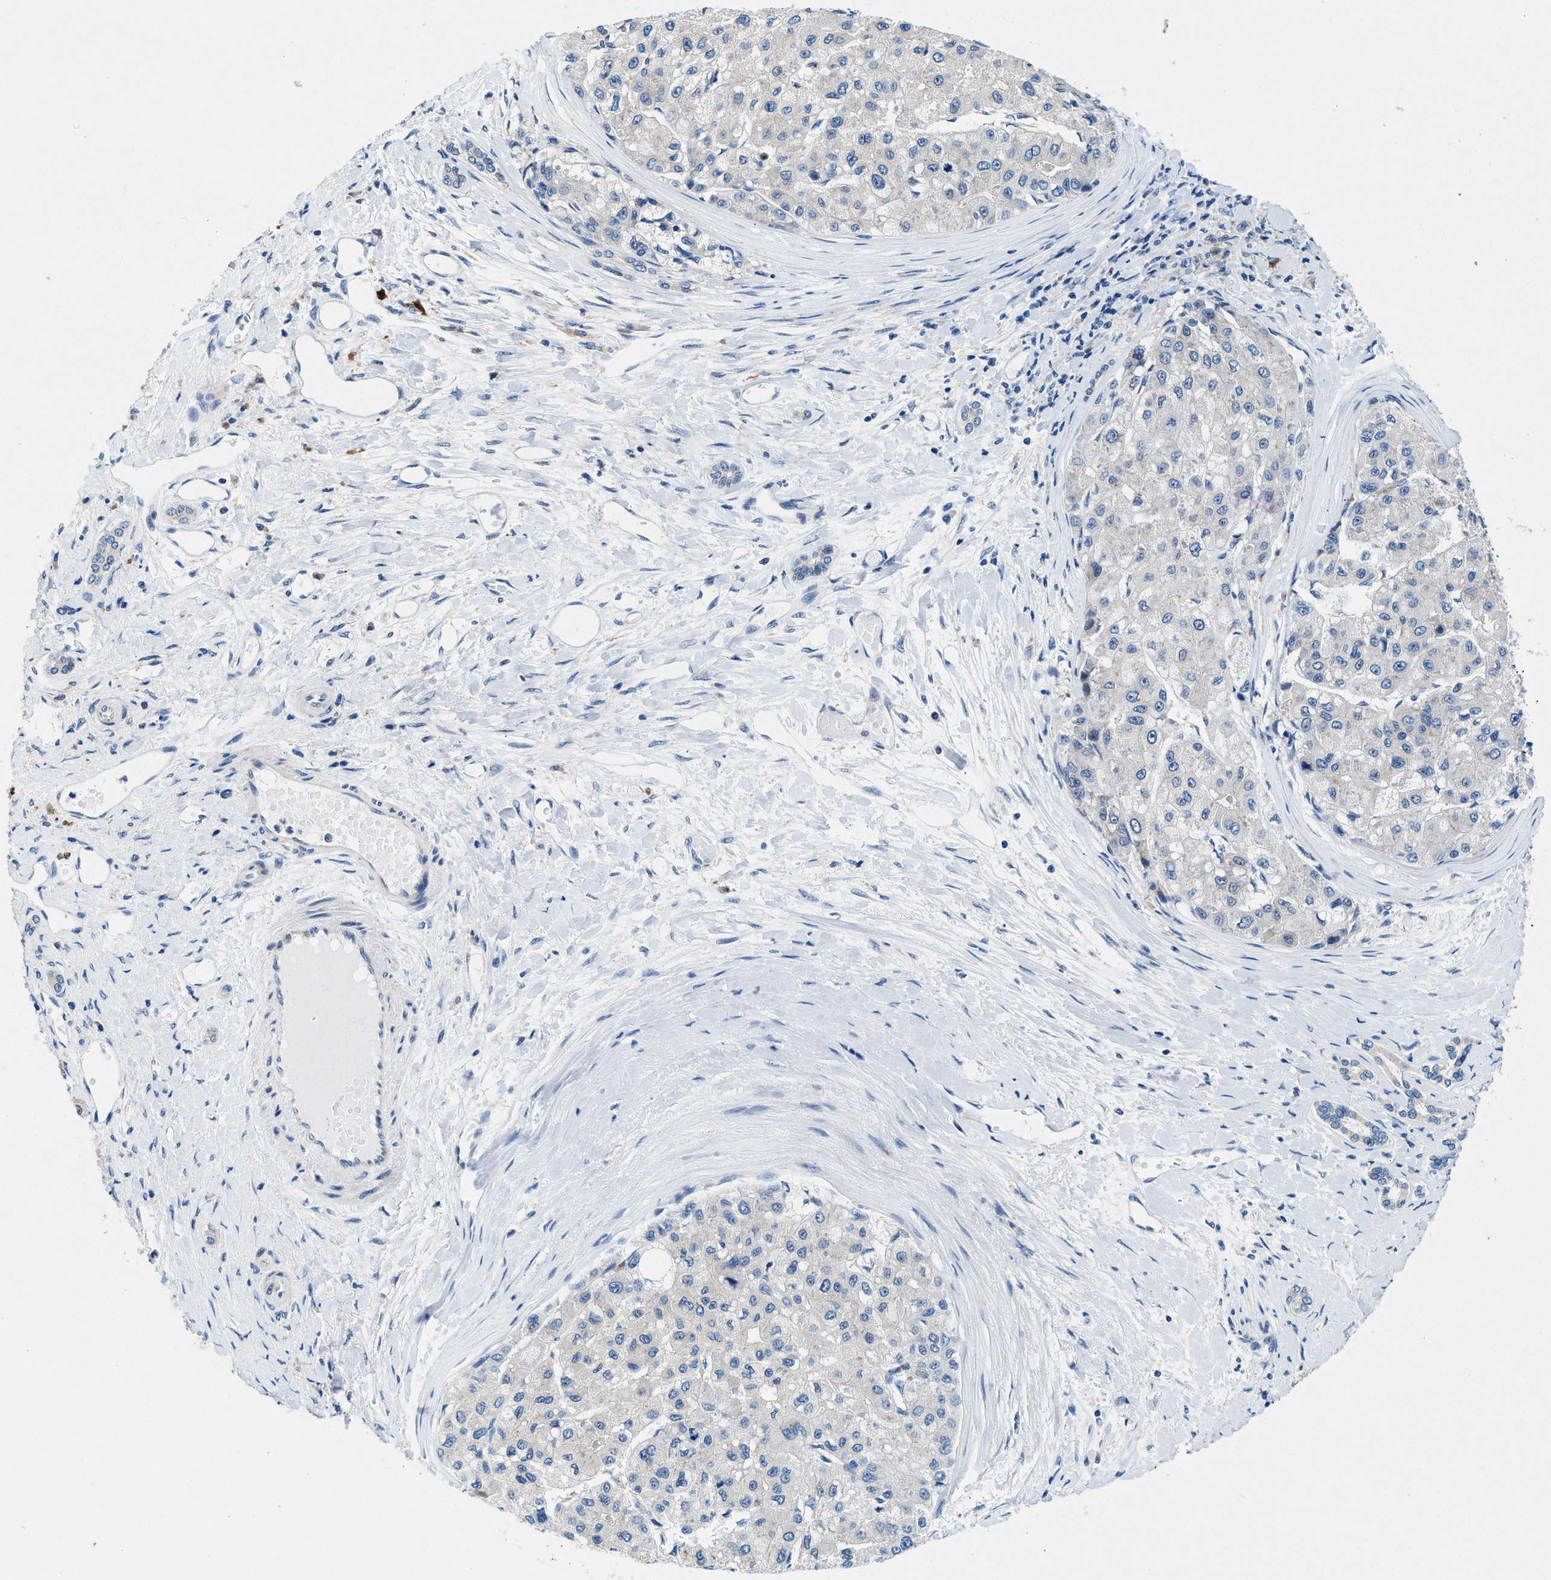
{"staining": {"intensity": "negative", "quantity": "none", "location": "none"}, "tissue": "liver cancer", "cell_type": "Tumor cells", "image_type": "cancer", "snomed": [{"axis": "morphology", "description": "Carcinoma, Hepatocellular, NOS"}, {"axis": "topography", "description": "Liver"}], "caption": "The histopathology image demonstrates no significant staining in tumor cells of liver cancer (hepatocellular carcinoma).", "gene": "COPS2", "patient": {"sex": "male", "age": 80}}